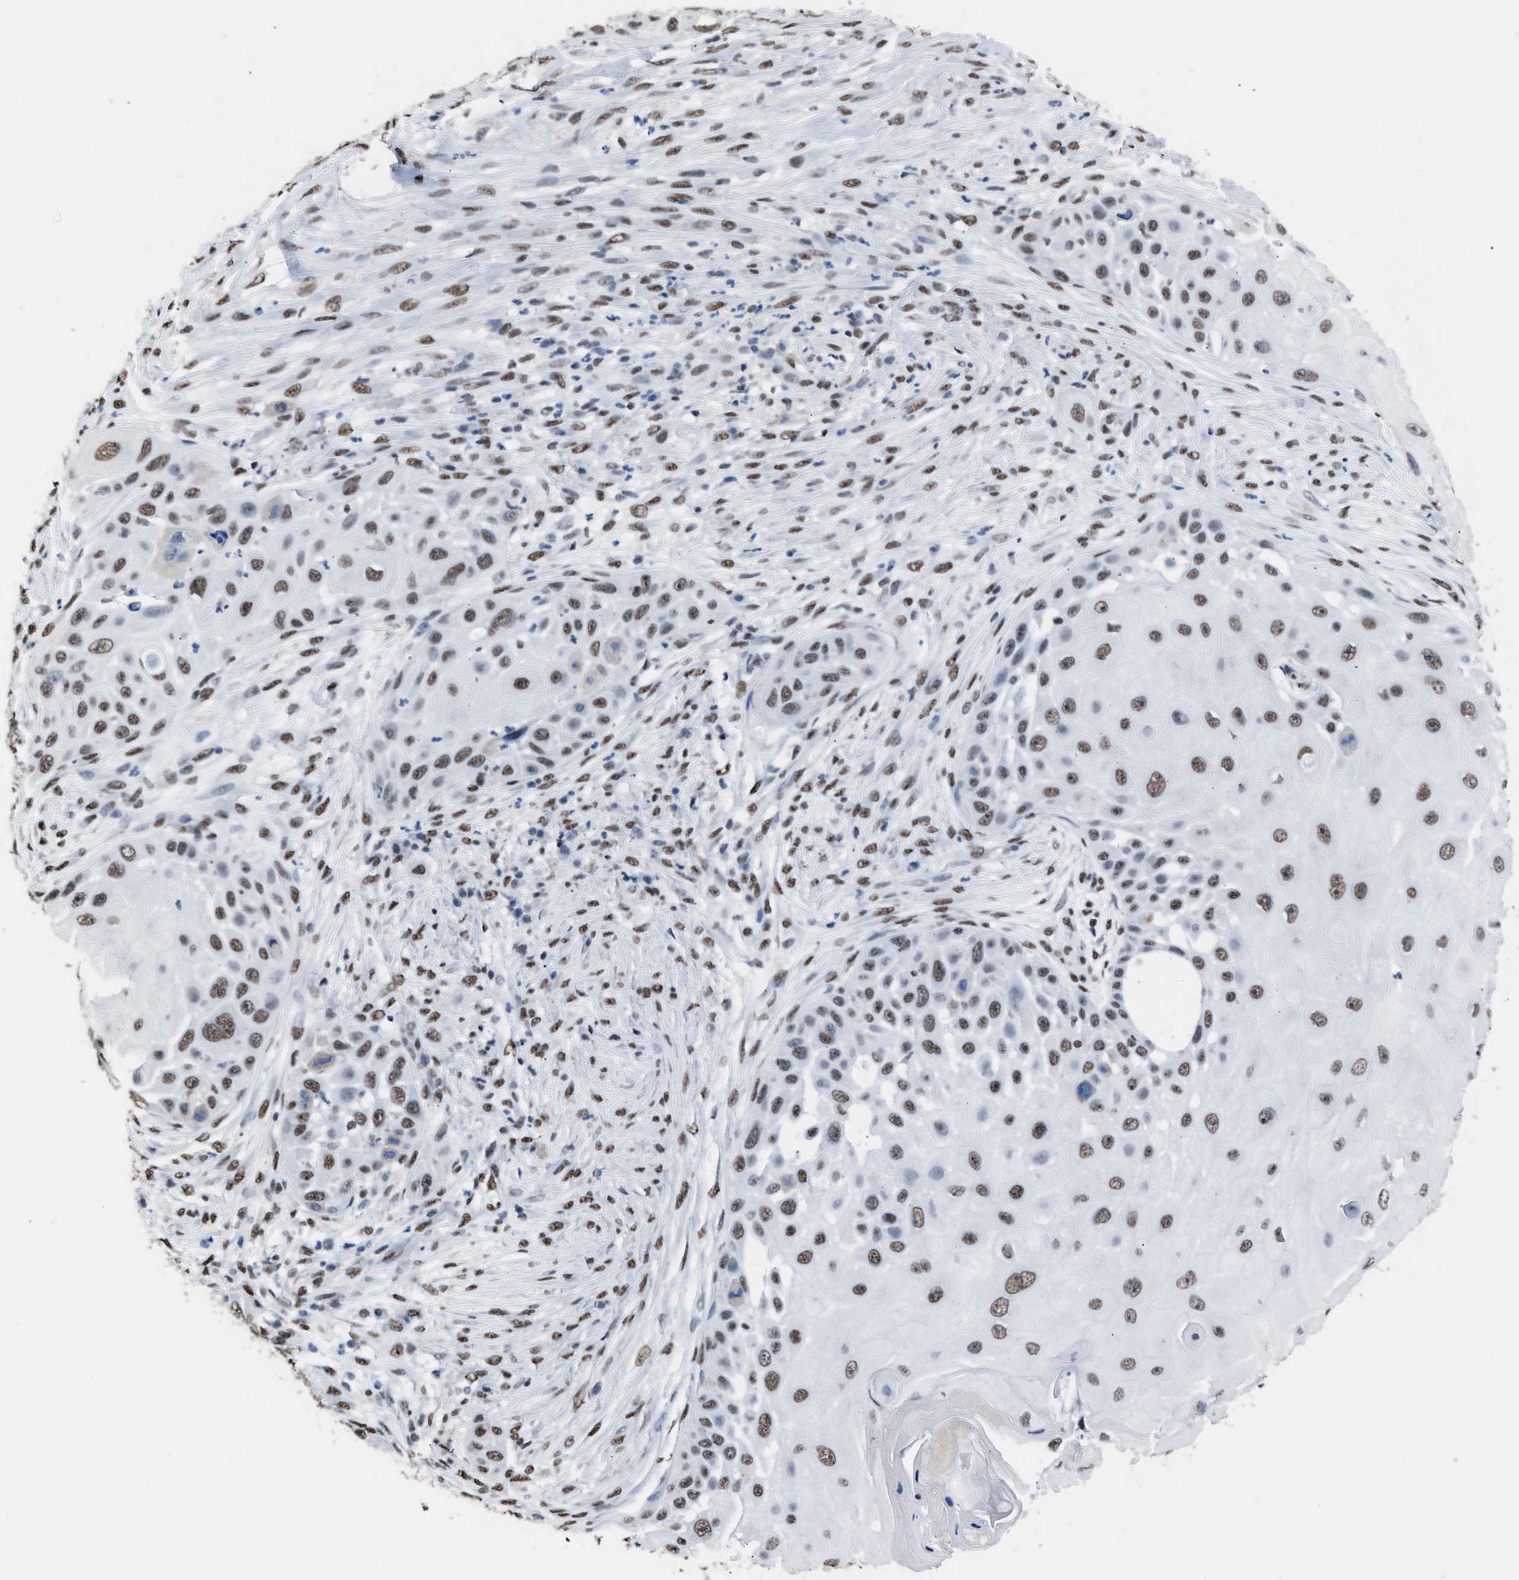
{"staining": {"intensity": "moderate", "quantity": ">75%", "location": "nuclear"}, "tissue": "skin cancer", "cell_type": "Tumor cells", "image_type": "cancer", "snomed": [{"axis": "morphology", "description": "Squamous cell carcinoma, NOS"}, {"axis": "topography", "description": "Skin"}], "caption": "Immunohistochemical staining of skin cancer (squamous cell carcinoma) shows medium levels of moderate nuclear expression in approximately >75% of tumor cells.", "gene": "CCAR2", "patient": {"sex": "female", "age": 44}}